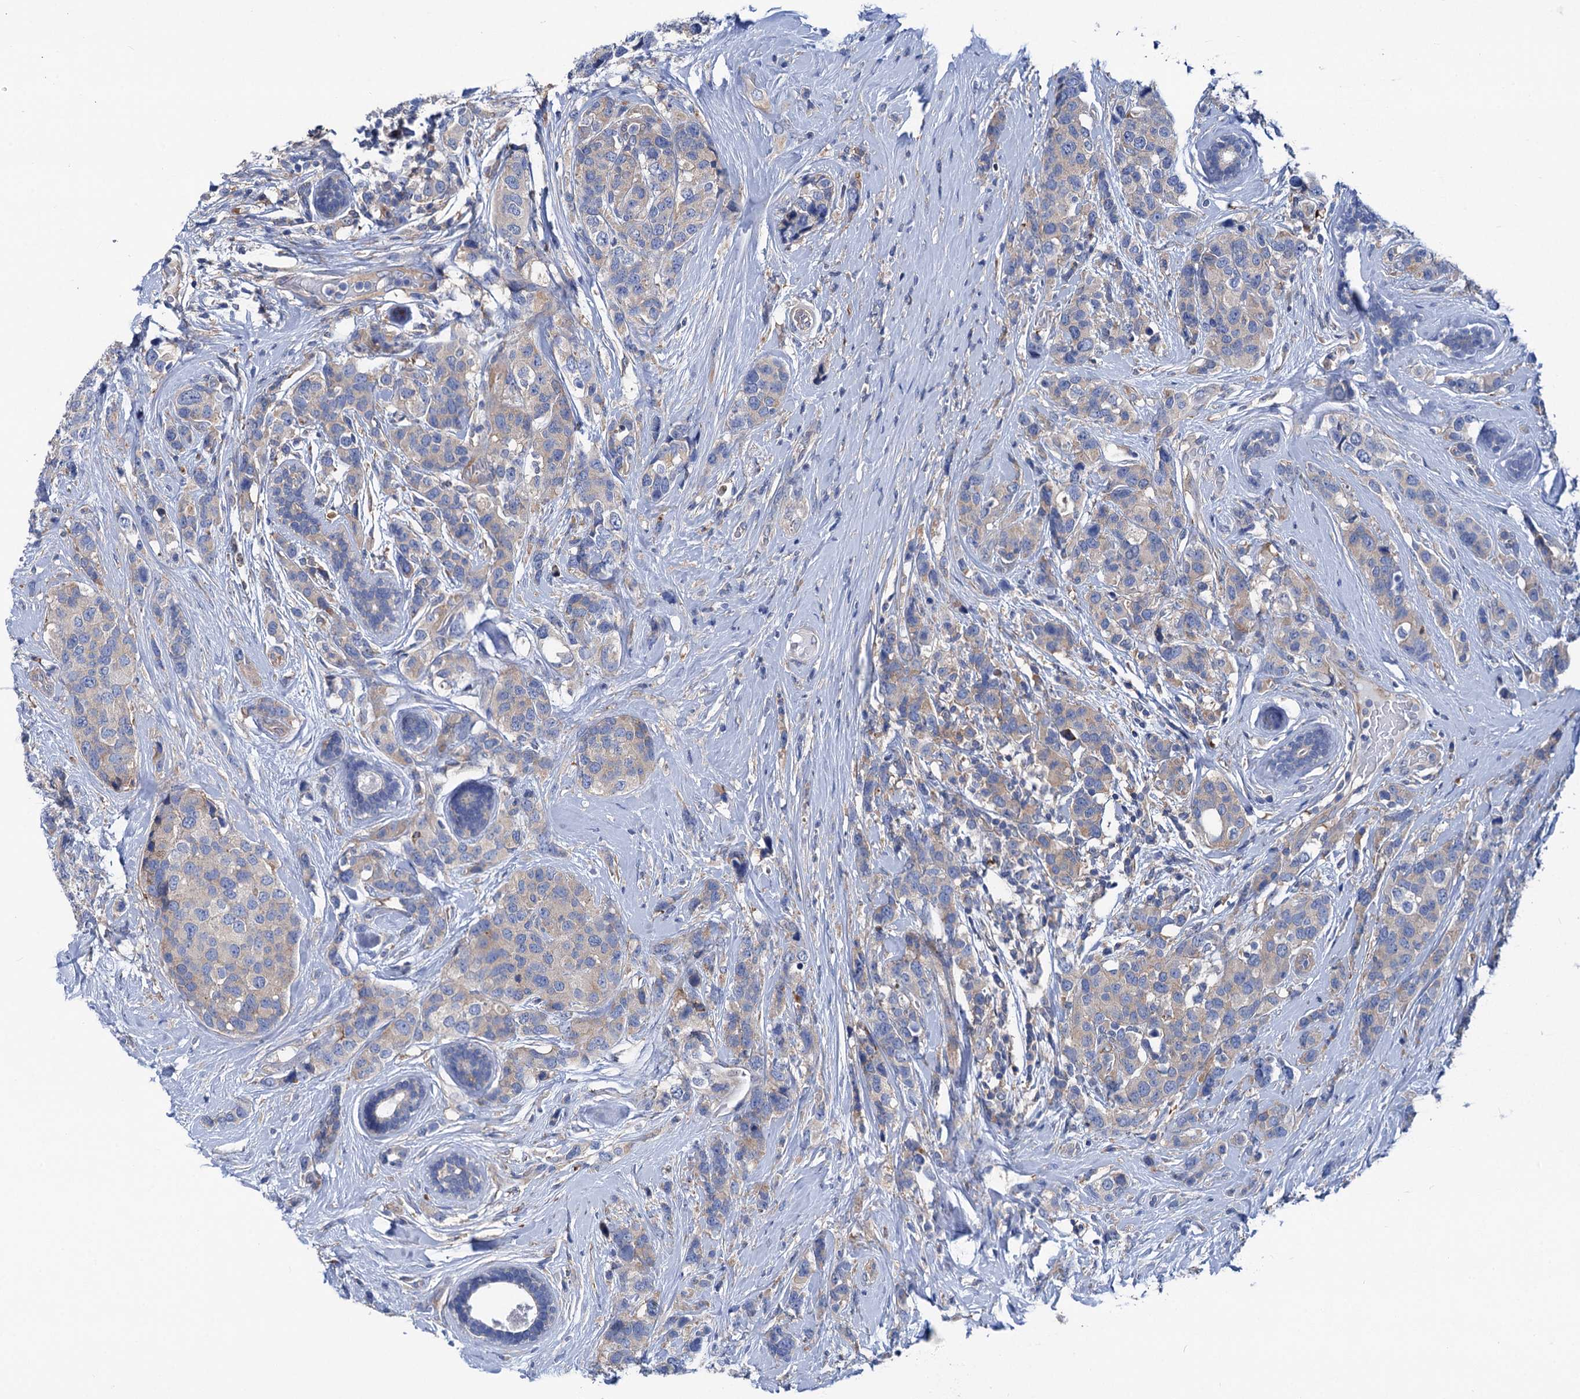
{"staining": {"intensity": "negative", "quantity": "none", "location": "none"}, "tissue": "breast cancer", "cell_type": "Tumor cells", "image_type": "cancer", "snomed": [{"axis": "morphology", "description": "Lobular carcinoma"}, {"axis": "topography", "description": "Breast"}], "caption": "Tumor cells are negative for protein expression in human breast lobular carcinoma.", "gene": "TRIM55", "patient": {"sex": "female", "age": 59}}